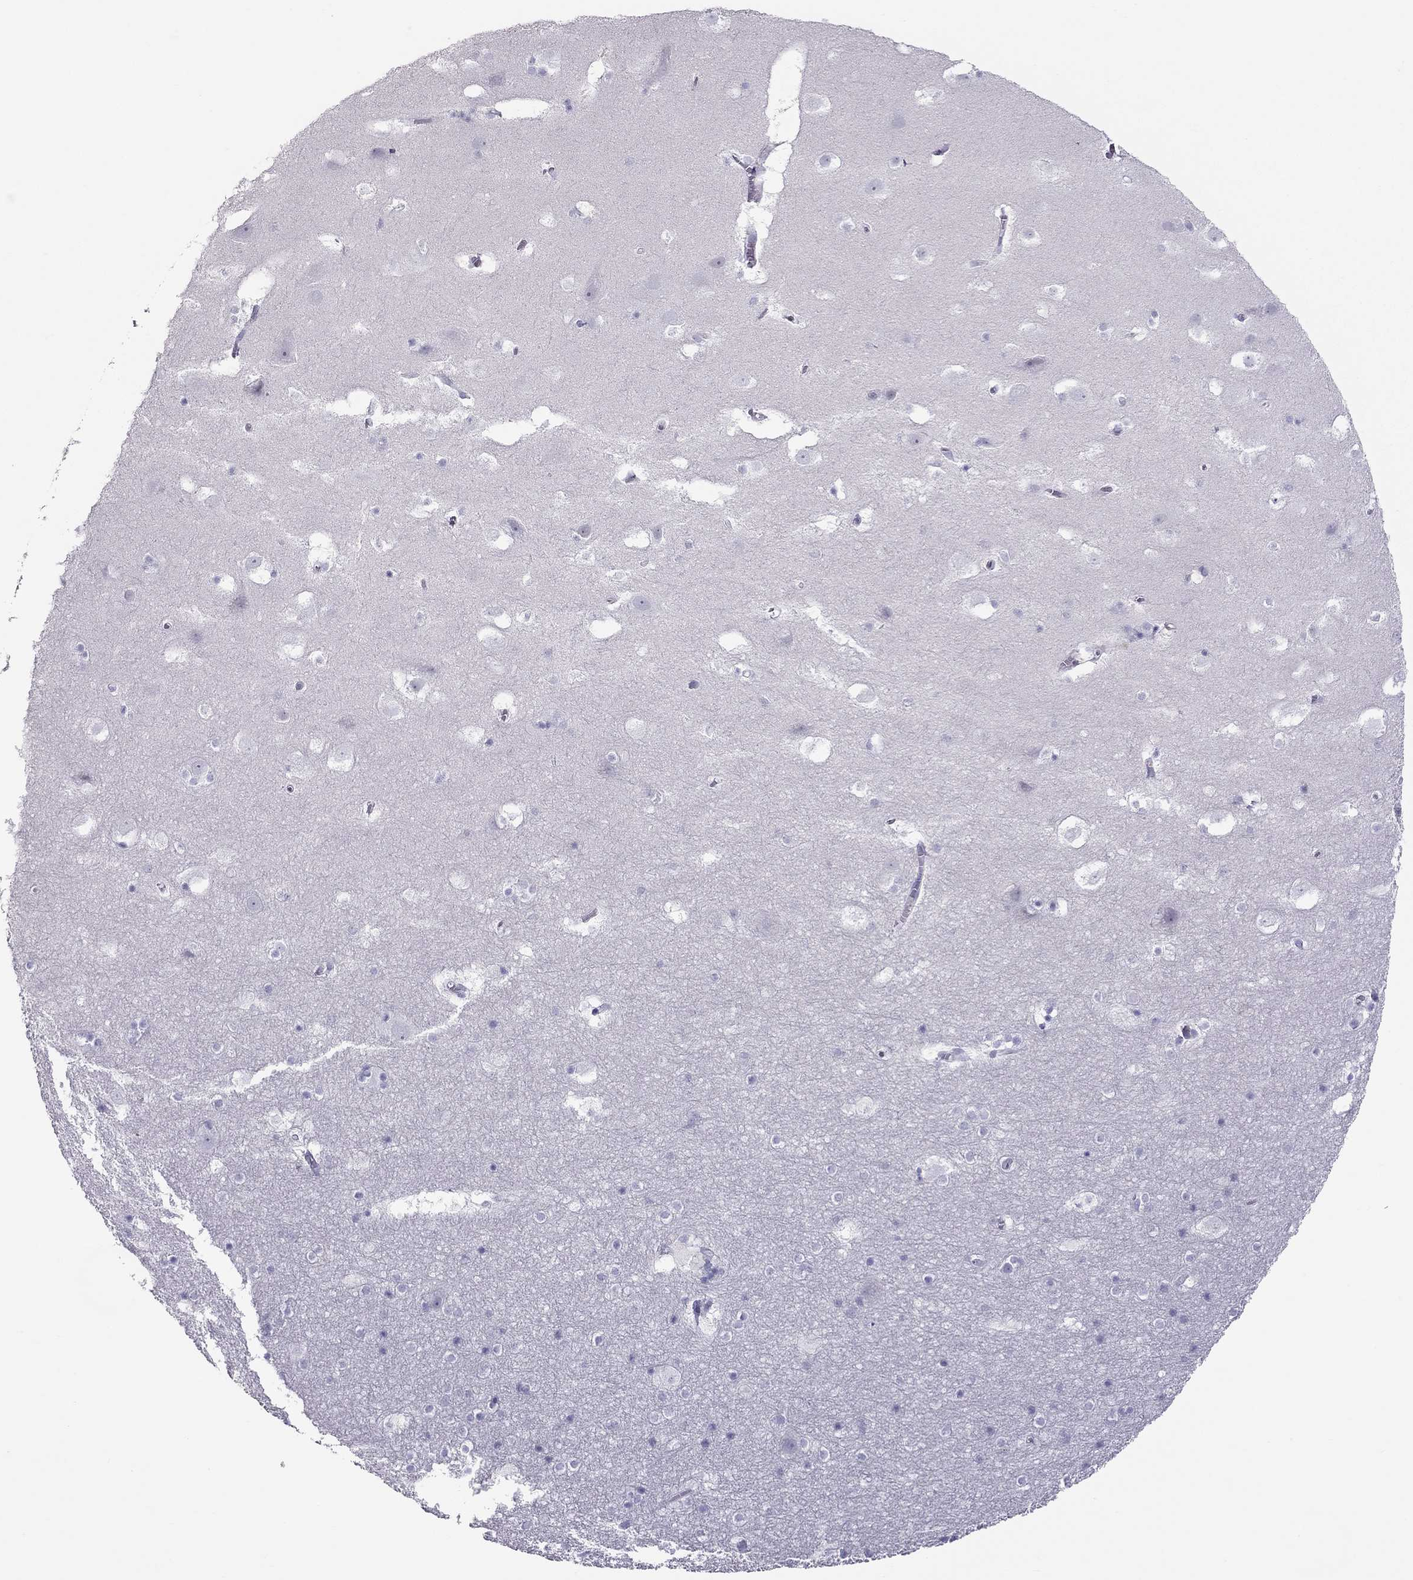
{"staining": {"intensity": "negative", "quantity": "none", "location": "none"}, "tissue": "hippocampus", "cell_type": "Glial cells", "image_type": "normal", "snomed": [{"axis": "morphology", "description": "Normal tissue, NOS"}, {"axis": "topography", "description": "Hippocampus"}], "caption": "High power microscopy micrograph of an immunohistochemistry (IHC) photomicrograph of benign hippocampus, revealing no significant staining in glial cells.", "gene": "TEX14", "patient": {"sex": "male", "age": 45}}